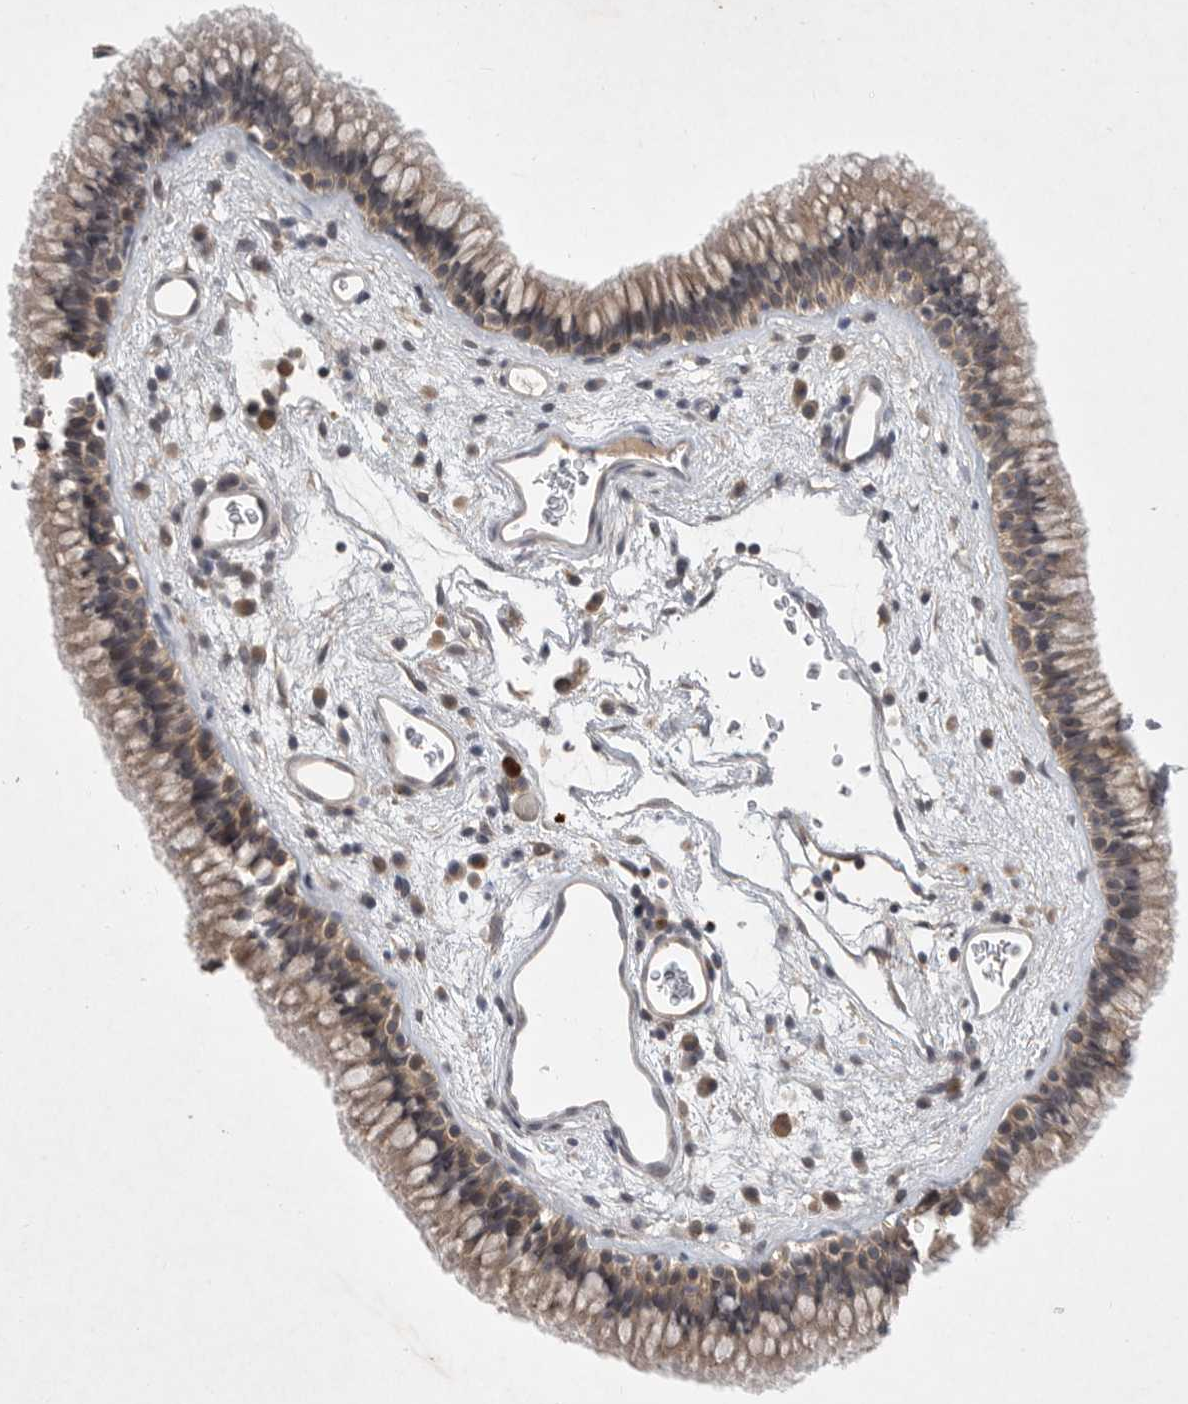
{"staining": {"intensity": "weak", "quantity": ">75%", "location": "cytoplasmic/membranous"}, "tissue": "nasopharynx", "cell_type": "Respiratory epithelial cells", "image_type": "normal", "snomed": [{"axis": "morphology", "description": "Normal tissue, NOS"}, {"axis": "morphology", "description": "Inflammation, NOS"}, {"axis": "topography", "description": "Nasopharynx"}], "caption": "DAB (3,3'-diaminobenzidine) immunohistochemical staining of benign human nasopharynx reveals weak cytoplasmic/membranous protein positivity in approximately >75% of respiratory epithelial cells. (DAB = brown stain, brightfield microscopy at high magnification).", "gene": "UBE3D", "patient": {"sex": "male", "age": 48}}